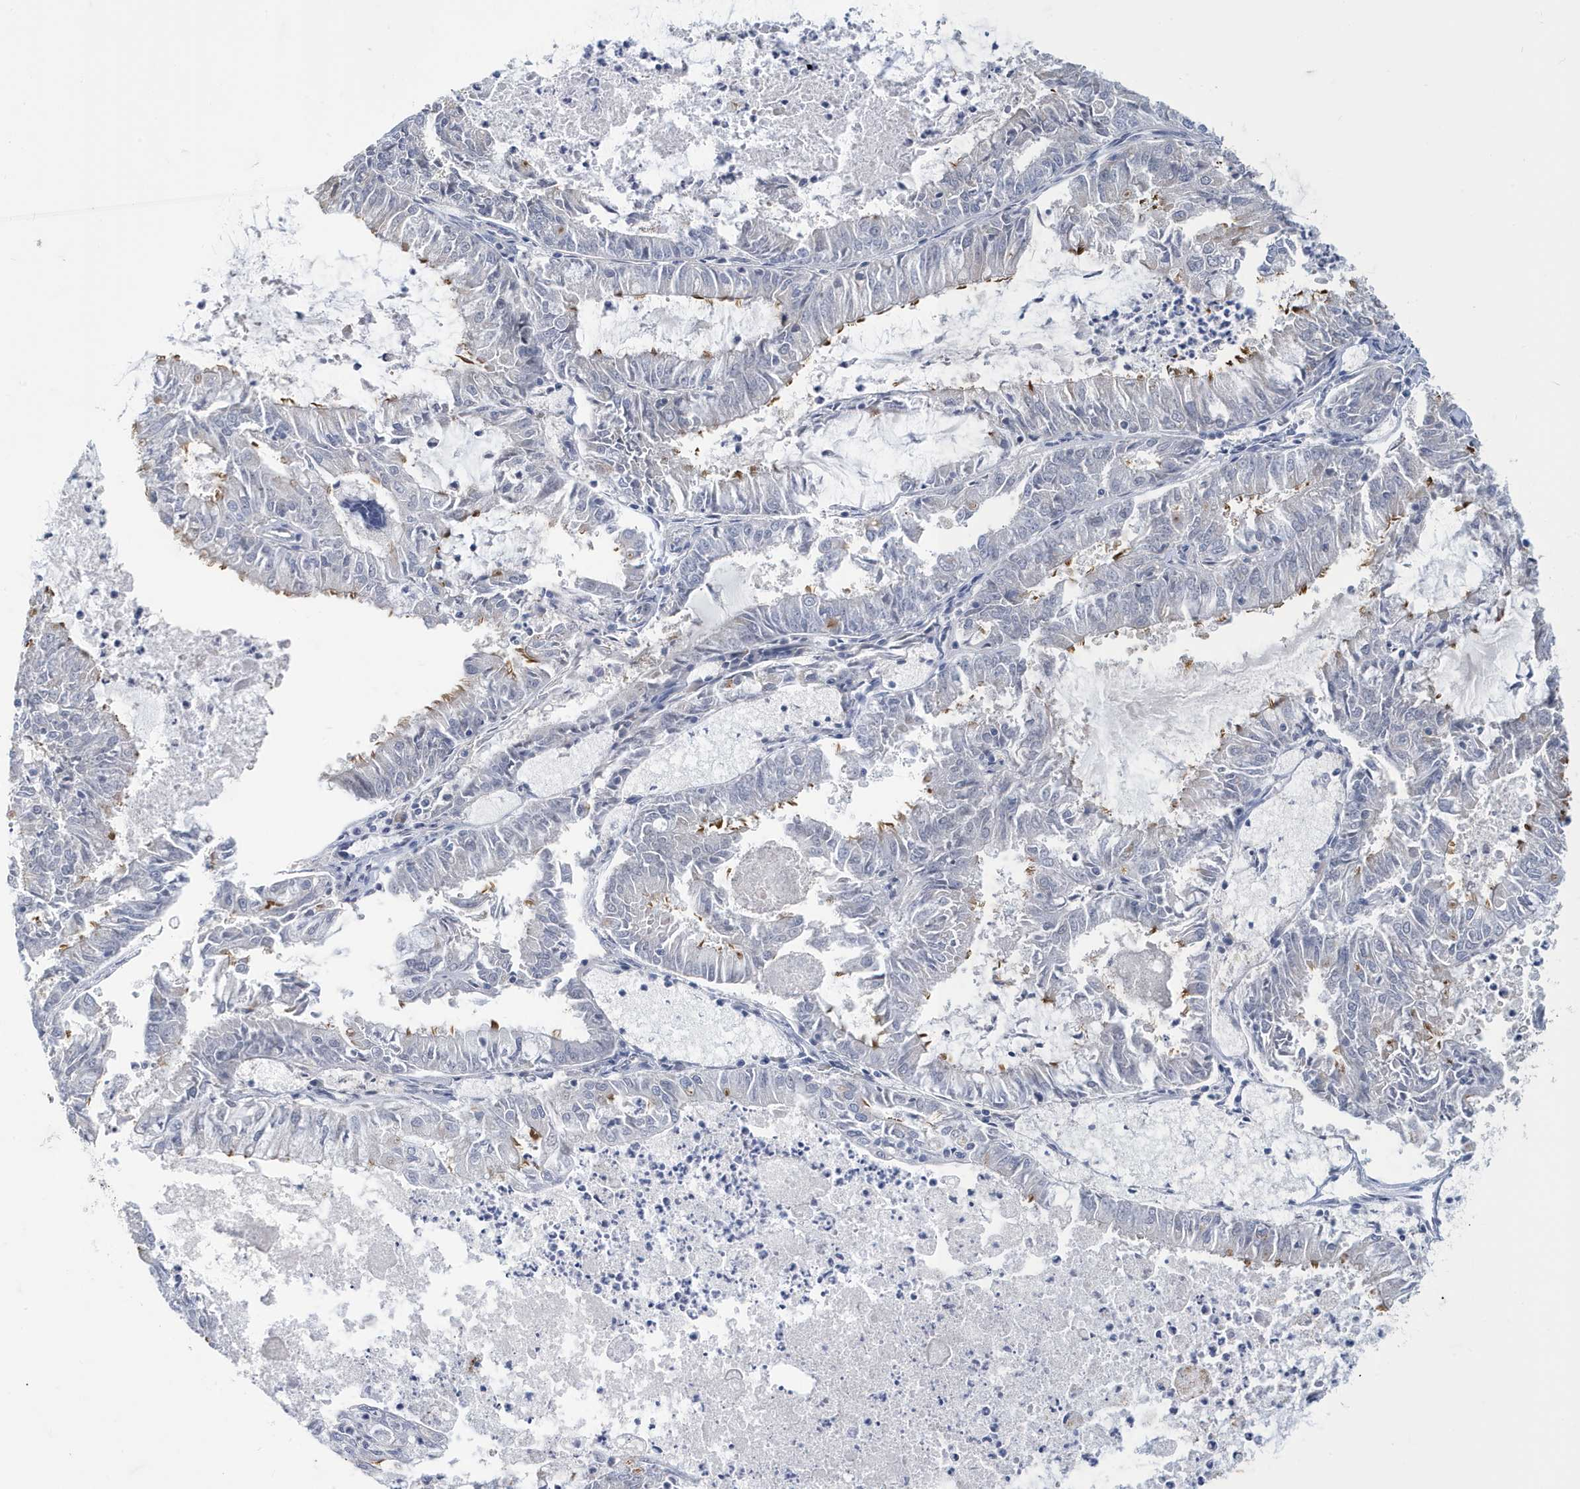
{"staining": {"intensity": "moderate", "quantity": "<25%", "location": "cytoplasmic/membranous"}, "tissue": "endometrial cancer", "cell_type": "Tumor cells", "image_type": "cancer", "snomed": [{"axis": "morphology", "description": "Adenocarcinoma, NOS"}, {"axis": "topography", "description": "Endometrium"}], "caption": "The immunohistochemical stain labels moderate cytoplasmic/membranous expression in tumor cells of adenocarcinoma (endometrial) tissue.", "gene": "ZNF654", "patient": {"sex": "female", "age": 57}}